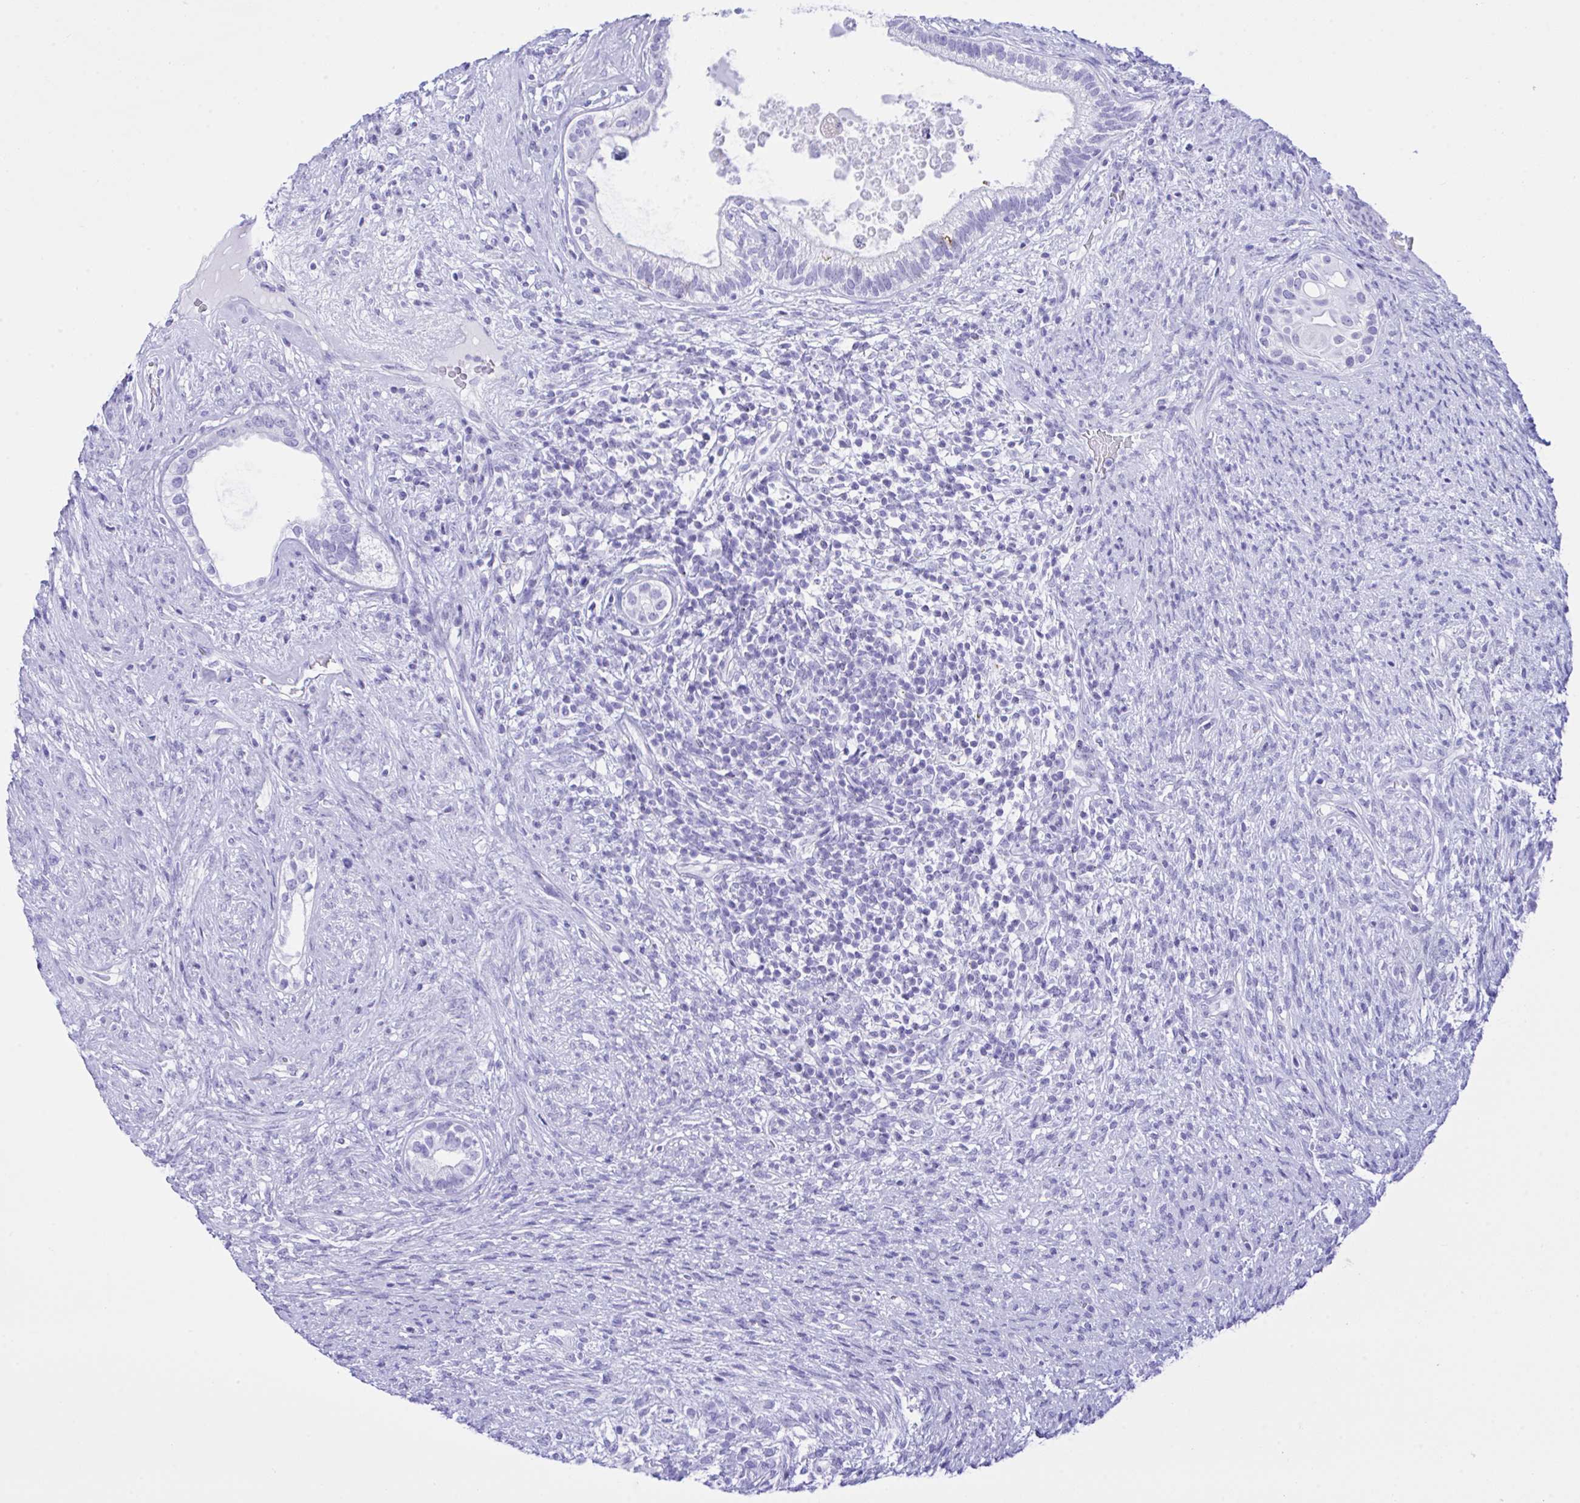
{"staining": {"intensity": "negative", "quantity": "none", "location": "none"}, "tissue": "testis cancer", "cell_type": "Tumor cells", "image_type": "cancer", "snomed": [{"axis": "morphology", "description": "Seminoma, NOS"}, {"axis": "morphology", "description": "Carcinoma, Embryonal, NOS"}, {"axis": "topography", "description": "Testis"}], "caption": "Image shows no protein expression in tumor cells of testis embryonal carcinoma tissue.", "gene": "SELENOV", "patient": {"sex": "male", "age": 41}}